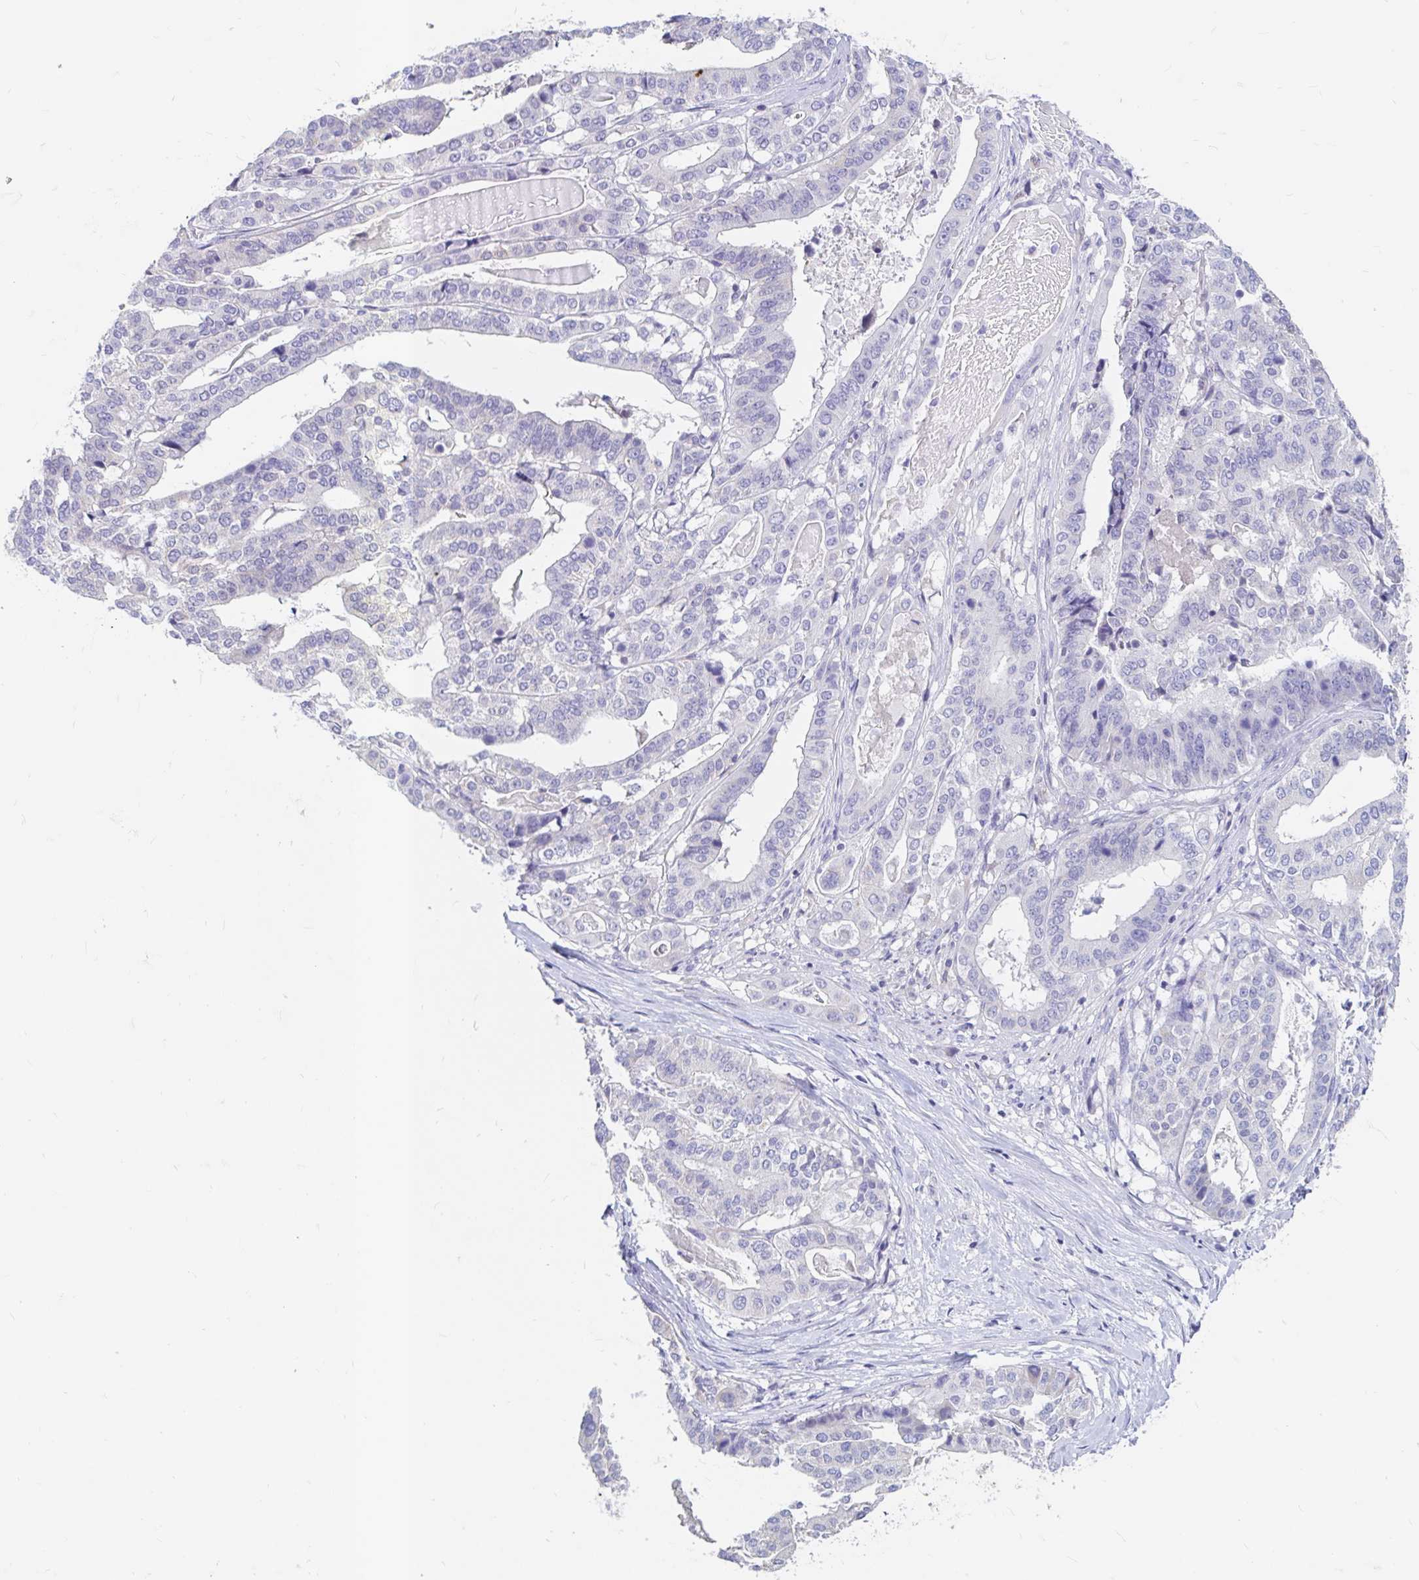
{"staining": {"intensity": "negative", "quantity": "none", "location": "none"}, "tissue": "stomach cancer", "cell_type": "Tumor cells", "image_type": "cancer", "snomed": [{"axis": "morphology", "description": "Adenocarcinoma, NOS"}, {"axis": "topography", "description": "Stomach"}], "caption": "There is no significant expression in tumor cells of stomach adenocarcinoma. Nuclei are stained in blue.", "gene": "ADH1A", "patient": {"sex": "male", "age": 48}}